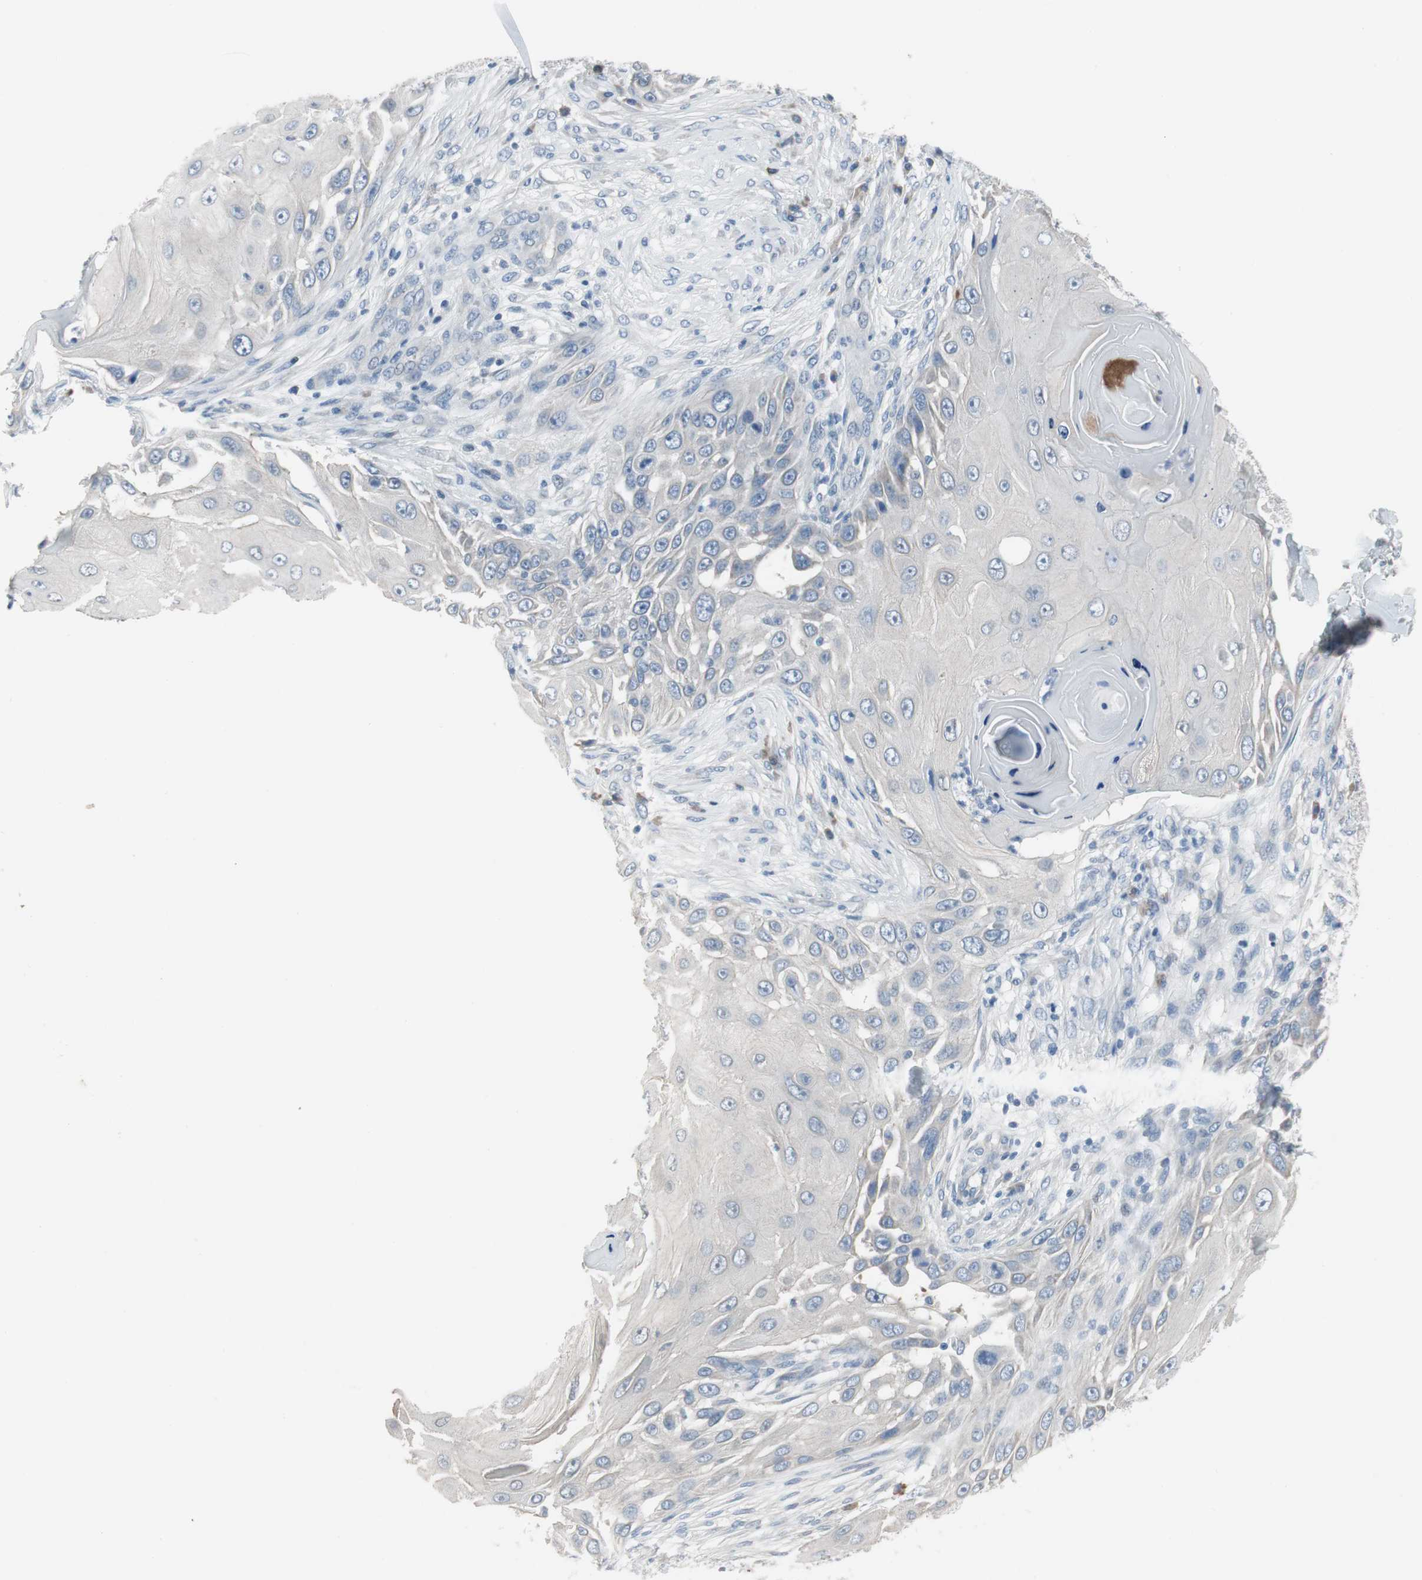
{"staining": {"intensity": "negative", "quantity": "none", "location": "none"}, "tissue": "skin cancer", "cell_type": "Tumor cells", "image_type": "cancer", "snomed": [{"axis": "morphology", "description": "Squamous cell carcinoma, NOS"}, {"axis": "topography", "description": "Skin"}], "caption": "The immunohistochemistry (IHC) photomicrograph has no significant staining in tumor cells of skin squamous cell carcinoma tissue. (Immunohistochemistry (ihc), brightfield microscopy, high magnification).", "gene": "PIGR", "patient": {"sex": "female", "age": 44}}